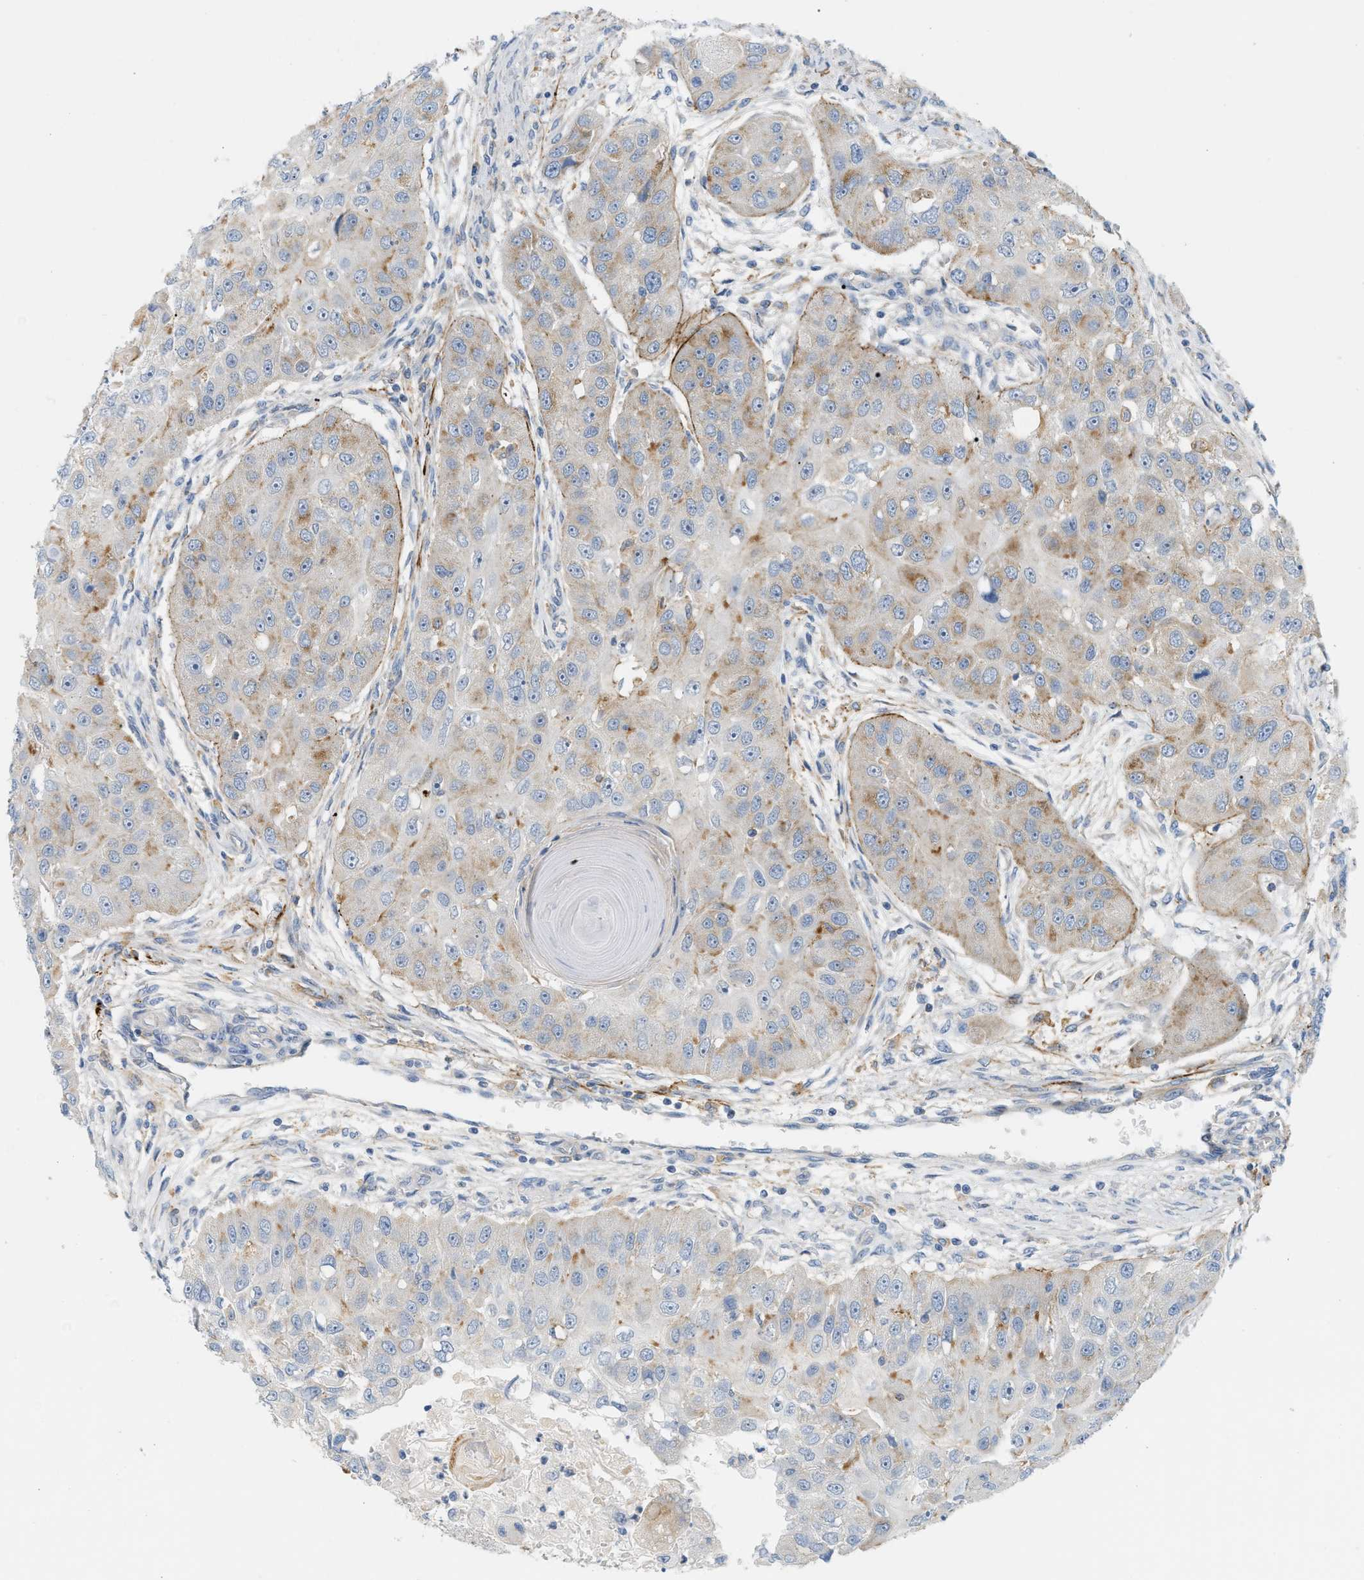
{"staining": {"intensity": "weak", "quantity": "25%-75%", "location": "cytoplasmic/membranous"}, "tissue": "head and neck cancer", "cell_type": "Tumor cells", "image_type": "cancer", "snomed": [{"axis": "morphology", "description": "Normal tissue, NOS"}, {"axis": "morphology", "description": "Squamous cell carcinoma, NOS"}, {"axis": "topography", "description": "Skeletal muscle"}, {"axis": "topography", "description": "Head-Neck"}], "caption": "Protein expression analysis of head and neck squamous cell carcinoma exhibits weak cytoplasmic/membranous positivity in approximately 25%-75% of tumor cells. (brown staining indicates protein expression, while blue staining denotes nuclei).", "gene": "LMBRD1", "patient": {"sex": "male", "age": 51}}